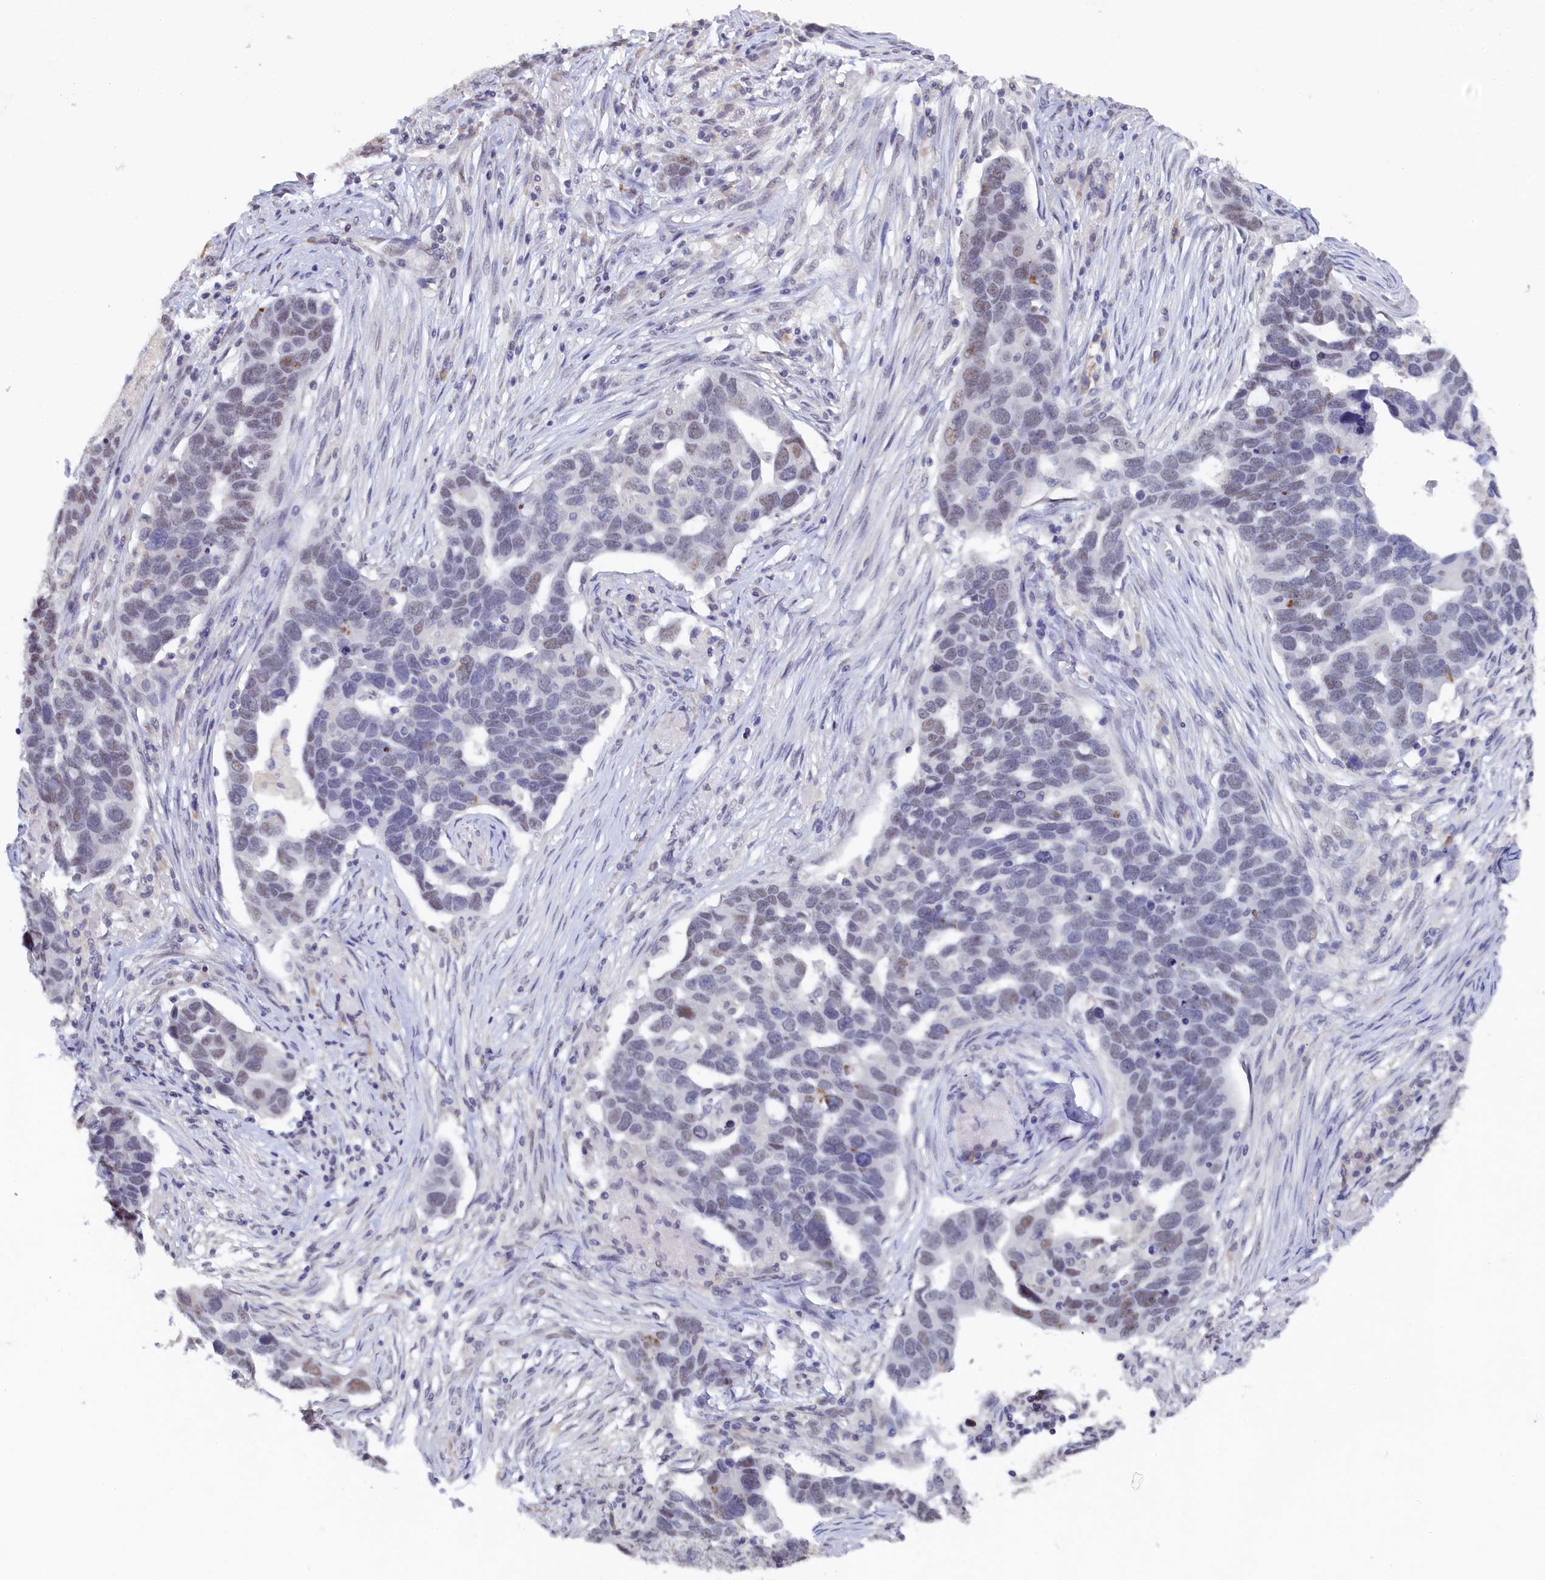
{"staining": {"intensity": "moderate", "quantity": "<25%", "location": "nuclear"}, "tissue": "ovarian cancer", "cell_type": "Tumor cells", "image_type": "cancer", "snomed": [{"axis": "morphology", "description": "Cystadenocarcinoma, serous, NOS"}, {"axis": "topography", "description": "Ovary"}], "caption": "Serous cystadenocarcinoma (ovarian) was stained to show a protein in brown. There is low levels of moderate nuclear expression in approximately <25% of tumor cells.", "gene": "MOSPD3", "patient": {"sex": "female", "age": 54}}